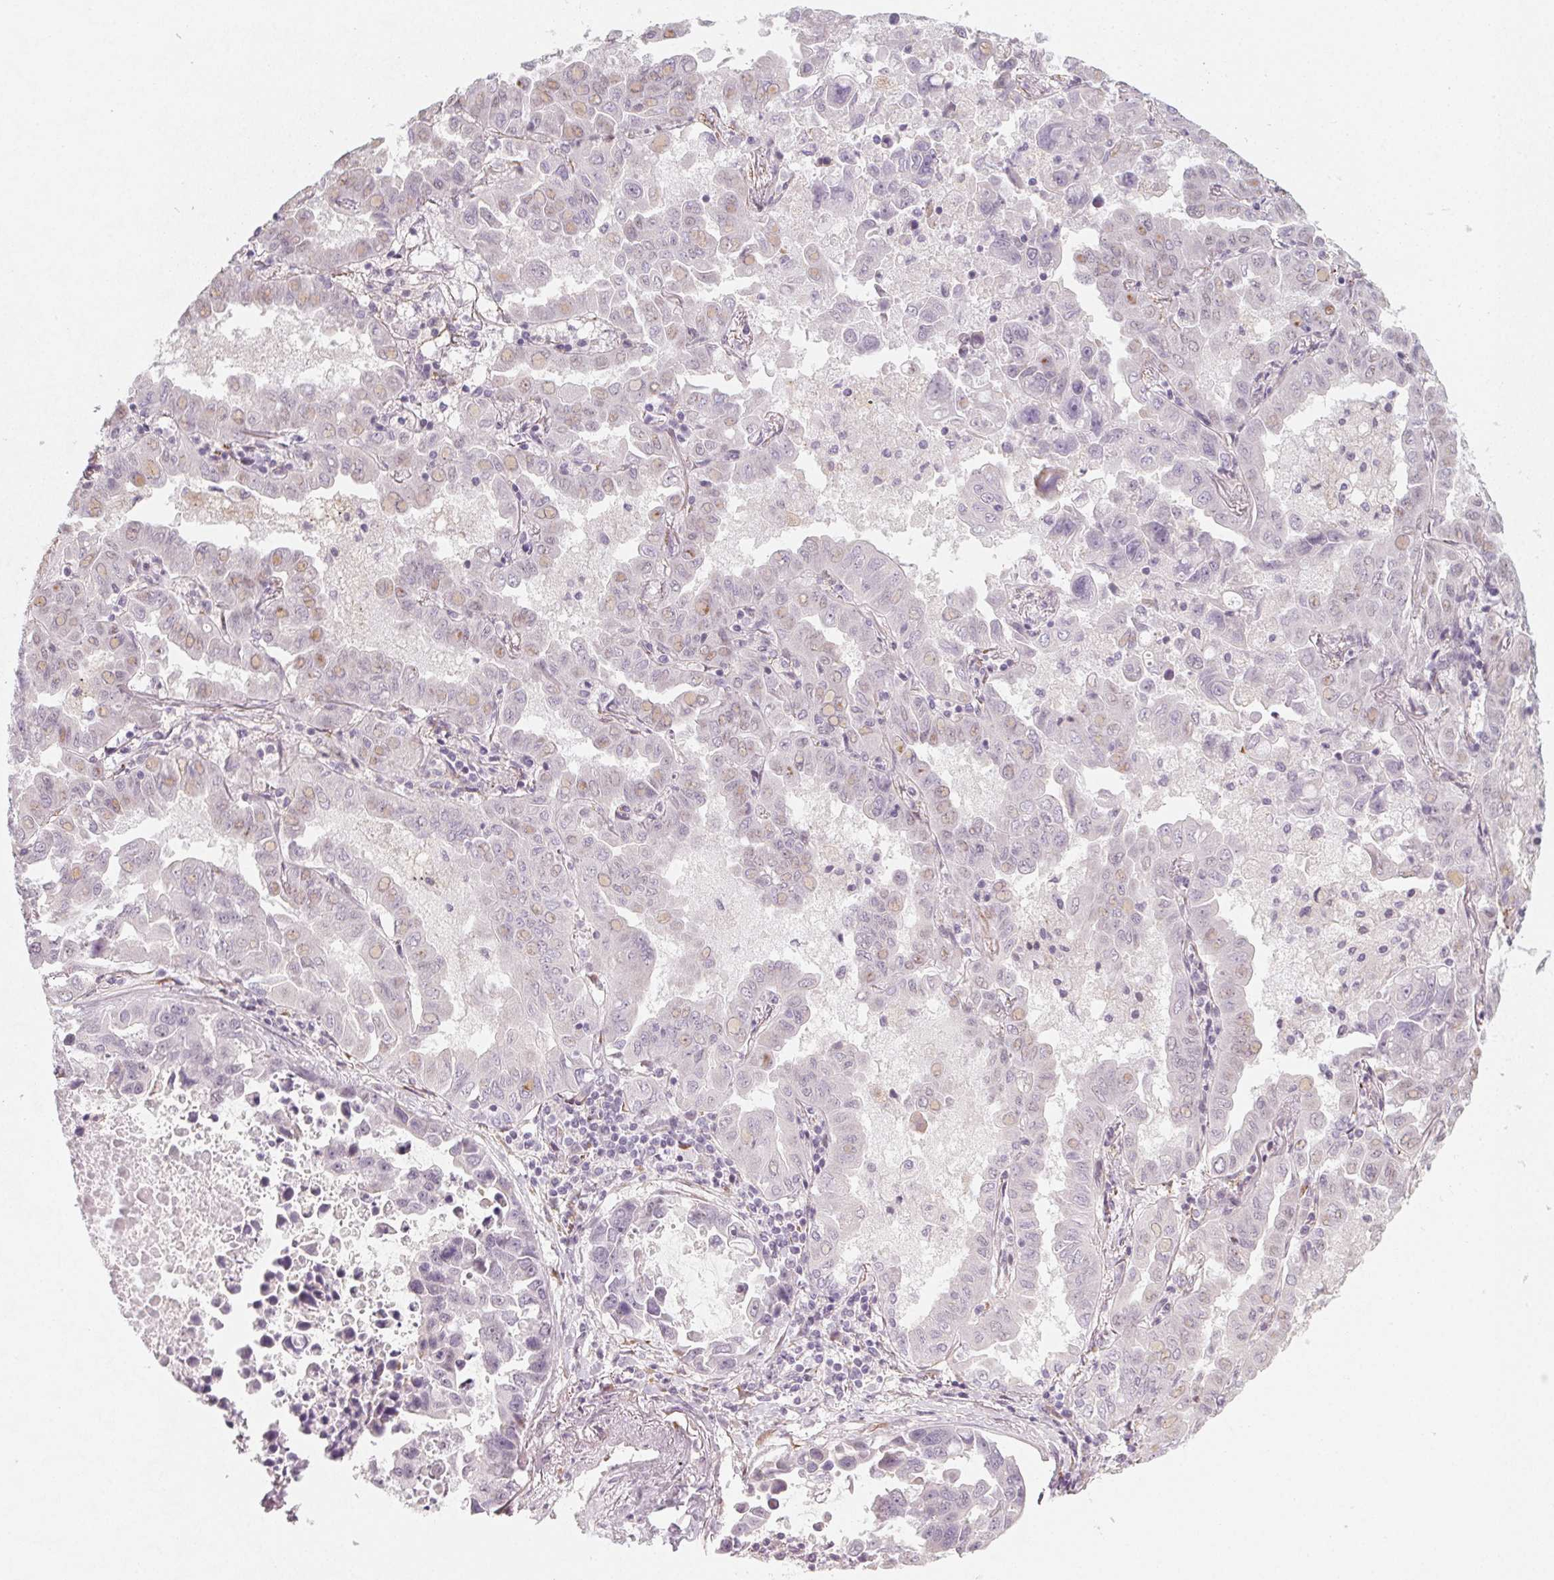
{"staining": {"intensity": "weak", "quantity": "<25%", "location": "cytoplasmic/membranous"}, "tissue": "lung cancer", "cell_type": "Tumor cells", "image_type": "cancer", "snomed": [{"axis": "morphology", "description": "Adenocarcinoma, NOS"}, {"axis": "topography", "description": "Lung"}], "caption": "Micrograph shows no protein positivity in tumor cells of lung adenocarcinoma tissue.", "gene": "CCDC96", "patient": {"sex": "male", "age": 64}}